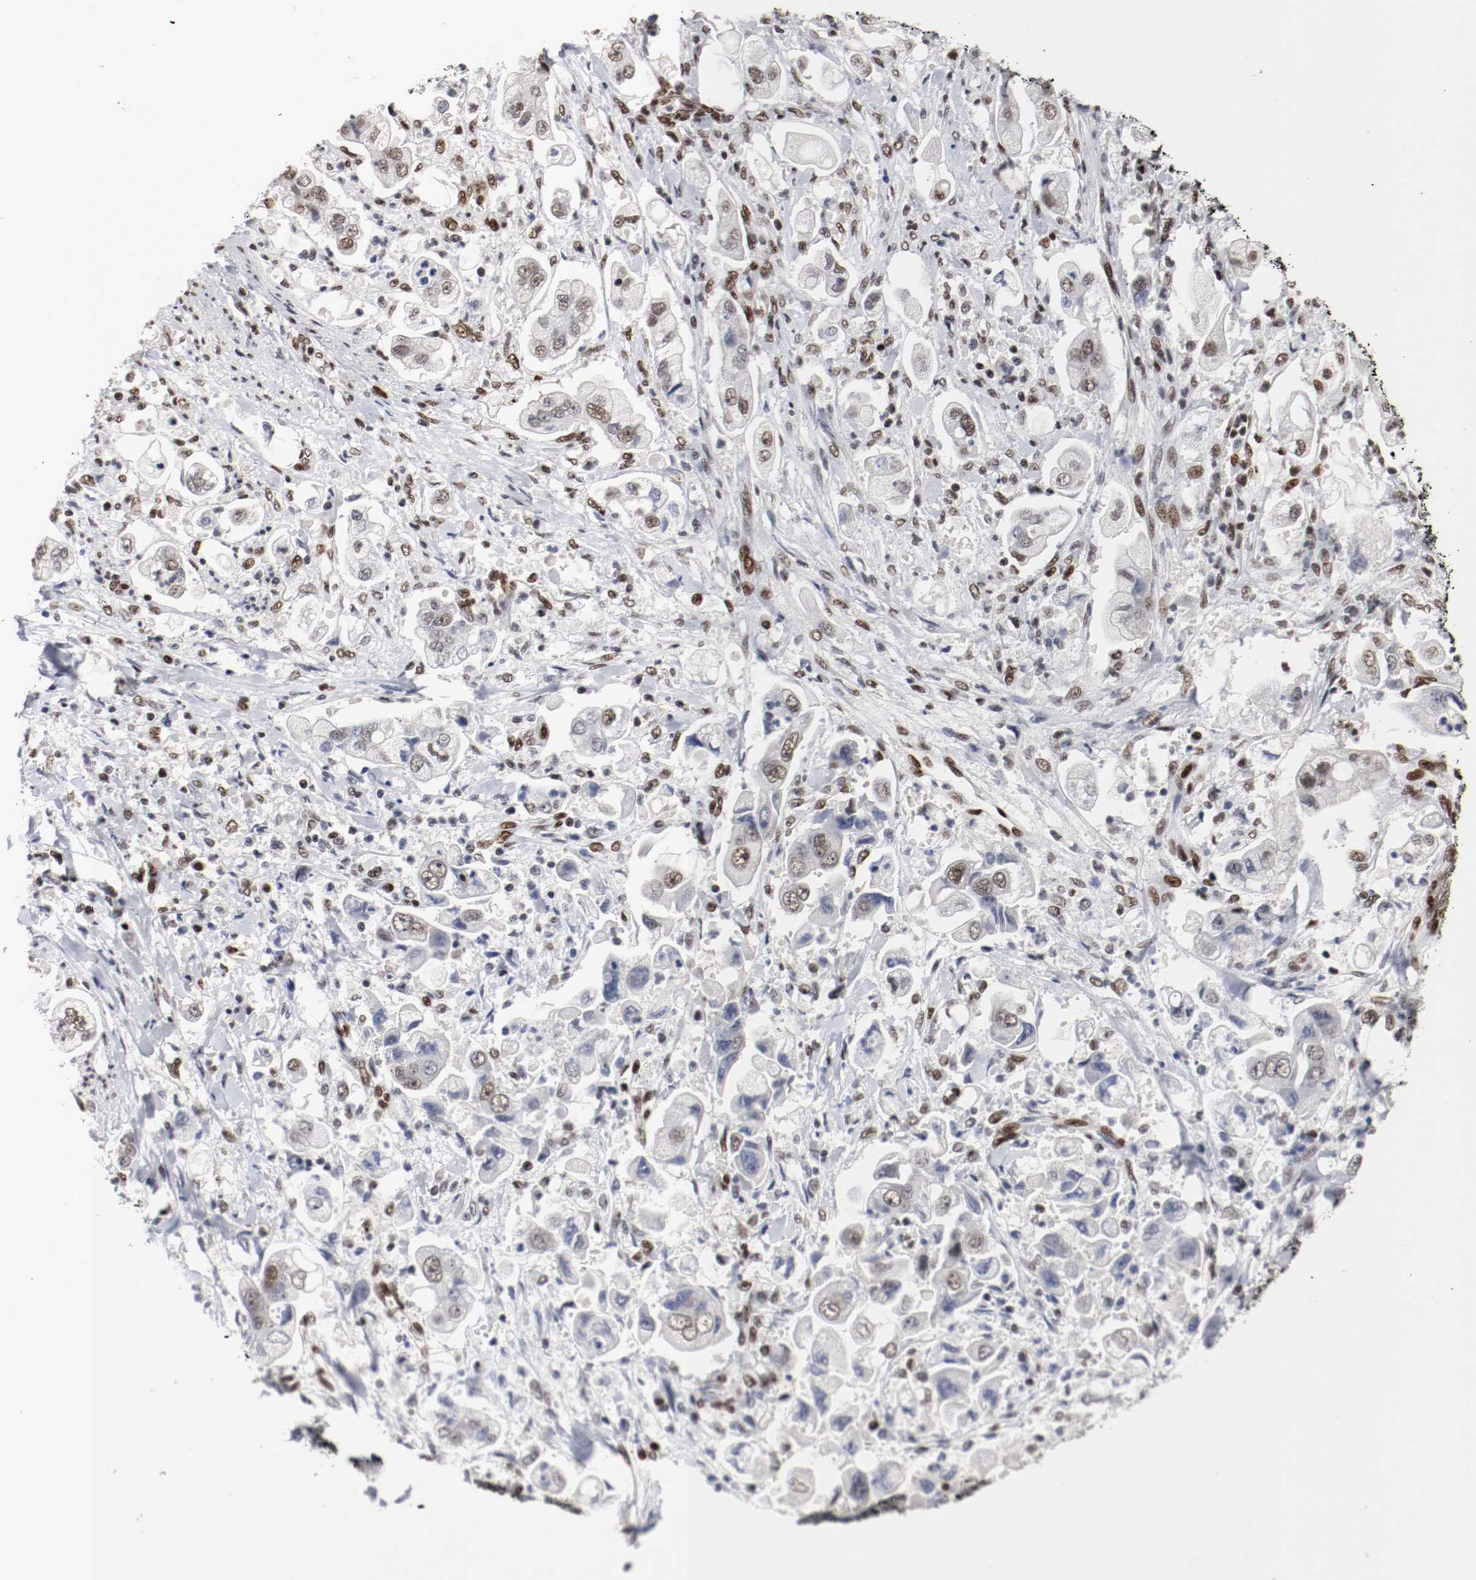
{"staining": {"intensity": "moderate", "quantity": ">75%", "location": "nuclear"}, "tissue": "stomach cancer", "cell_type": "Tumor cells", "image_type": "cancer", "snomed": [{"axis": "morphology", "description": "Adenocarcinoma, NOS"}, {"axis": "topography", "description": "Stomach"}], "caption": "Protein staining by immunohistochemistry (IHC) demonstrates moderate nuclear staining in about >75% of tumor cells in stomach cancer (adenocarcinoma).", "gene": "MEF2D", "patient": {"sex": "male", "age": 62}}